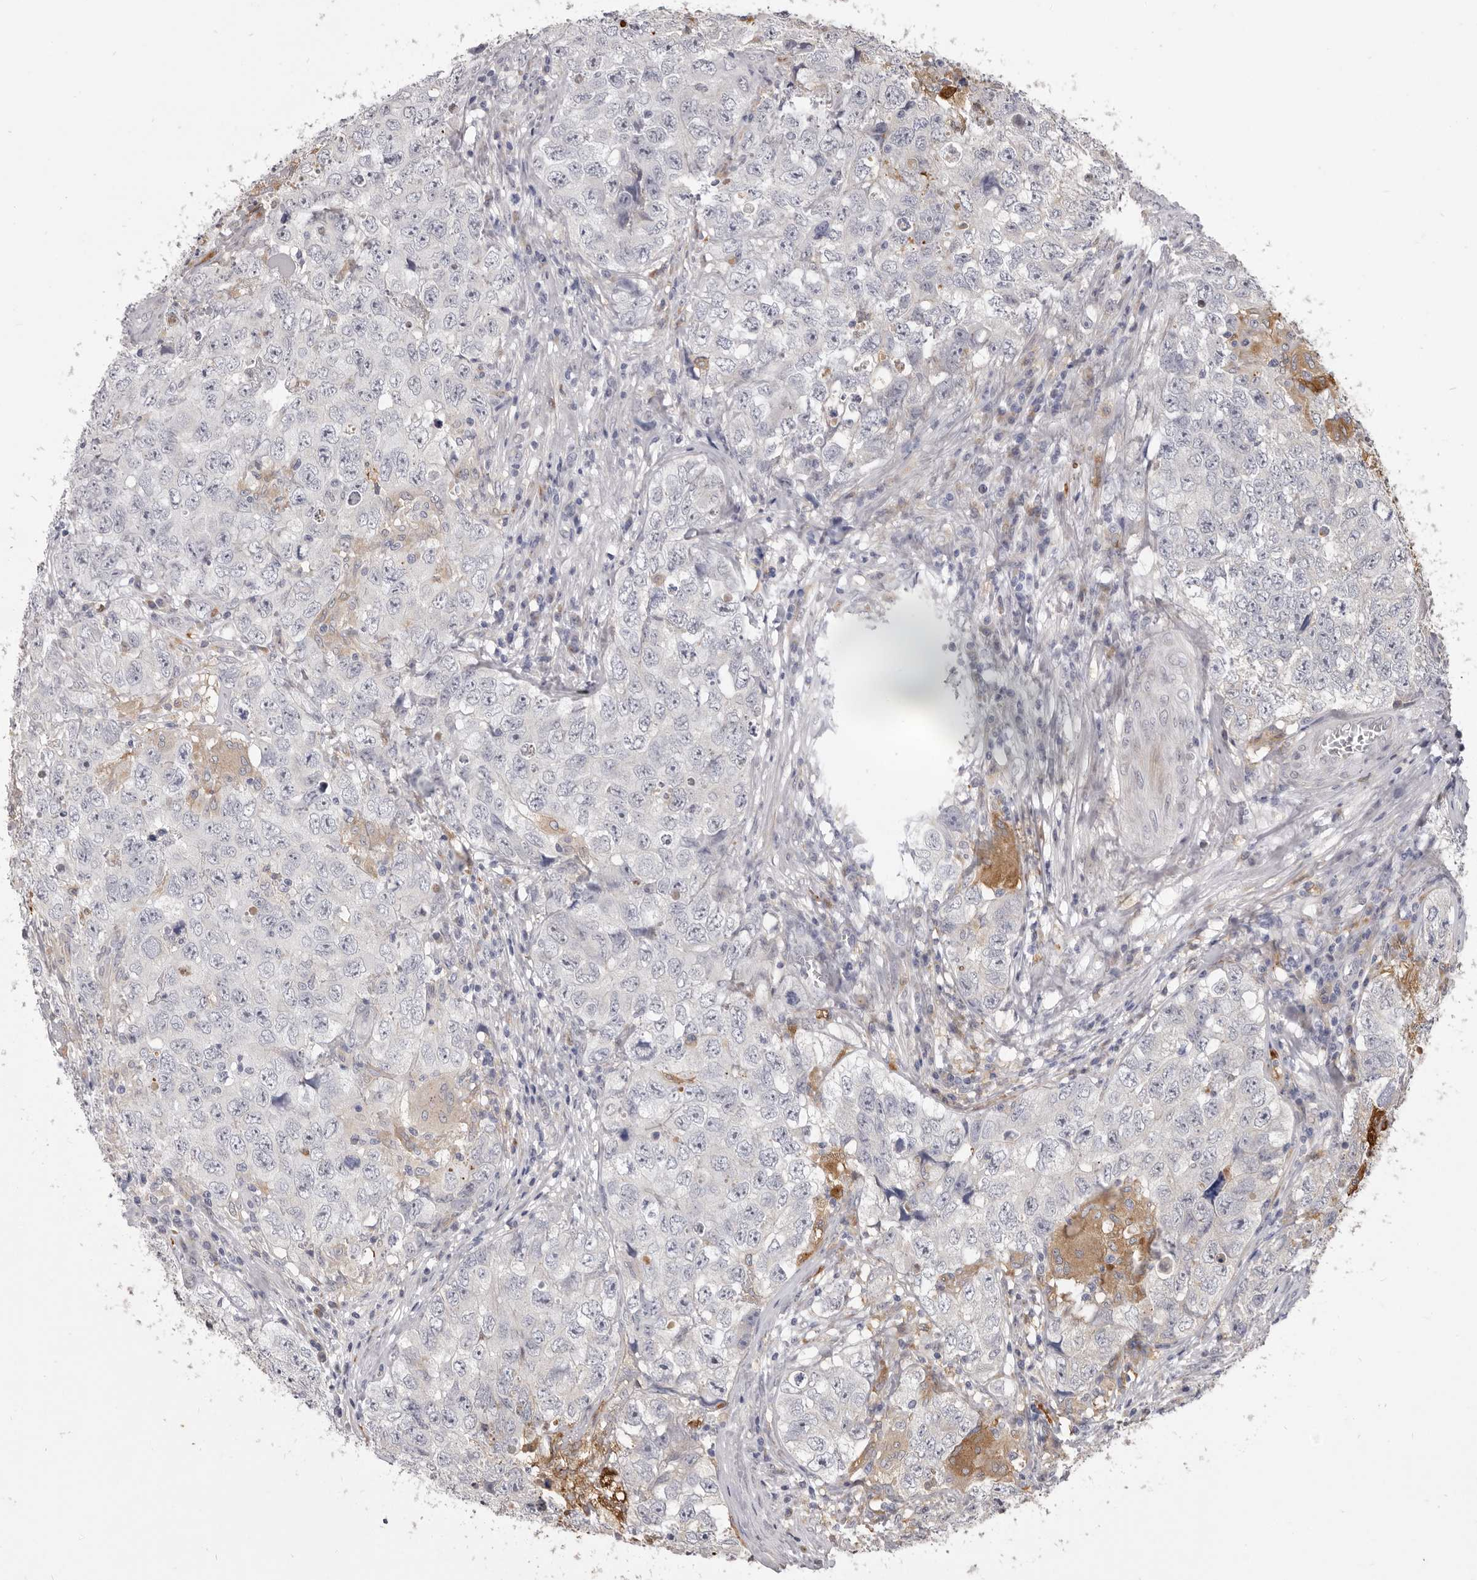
{"staining": {"intensity": "moderate", "quantity": "<25%", "location": "cytoplasmic/membranous"}, "tissue": "testis cancer", "cell_type": "Tumor cells", "image_type": "cancer", "snomed": [{"axis": "morphology", "description": "Seminoma, NOS"}, {"axis": "morphology", "description": "Carcinoma, Embryonal, NOS"}, {"axis": "topography", "description": "Testis"}], "caption": "This micrograph displays immunohistochemistry staining of human testis cancer (seminoma), with low moderate cytoplasmic/membranous expression in about <25% of tumor cells.", "gene": "VPS45", "patient": {"sex": "male", "age": 43}}